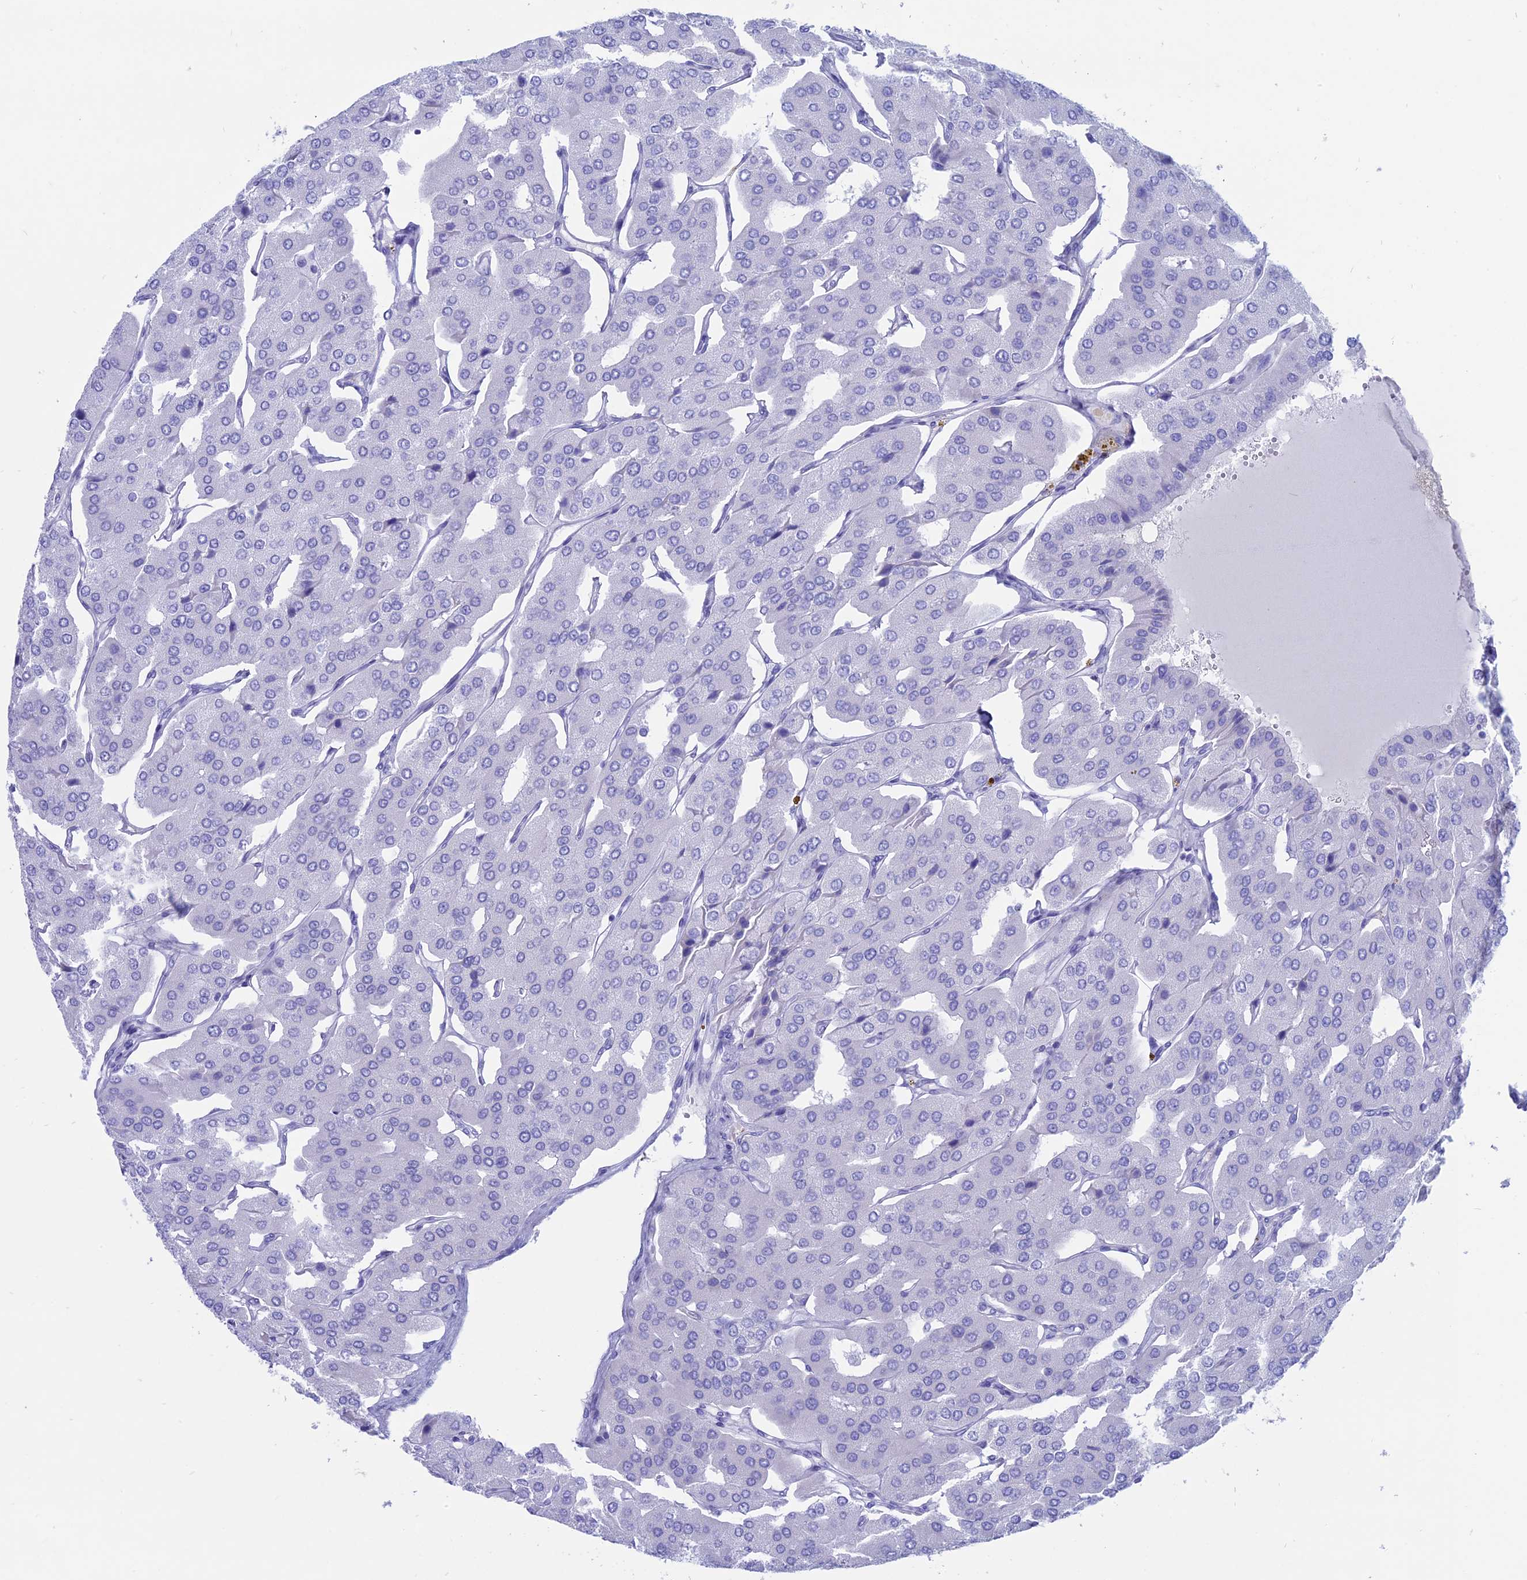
{"staining": {"intensity": "negative", "quantity": "none", "location": "none"}, "tissue": "parathyroid gland", "cell_type": "Glandular cells", "image_type": "normal", "snomed": [{"axis": "morphology", "description": "Normal tissue, NOS"}, {"axis": "morphology", "description": "Adenoma, NOS"}, {"axis": "topography", "description": "Parathyroid gland"}], "caption": "Glandular cells show no significant positivity in normal parathyroid gland. Nuclei are stained in blue.", "gene": "OR2AE1", "patient": {"sex": "female", "age": 86}}